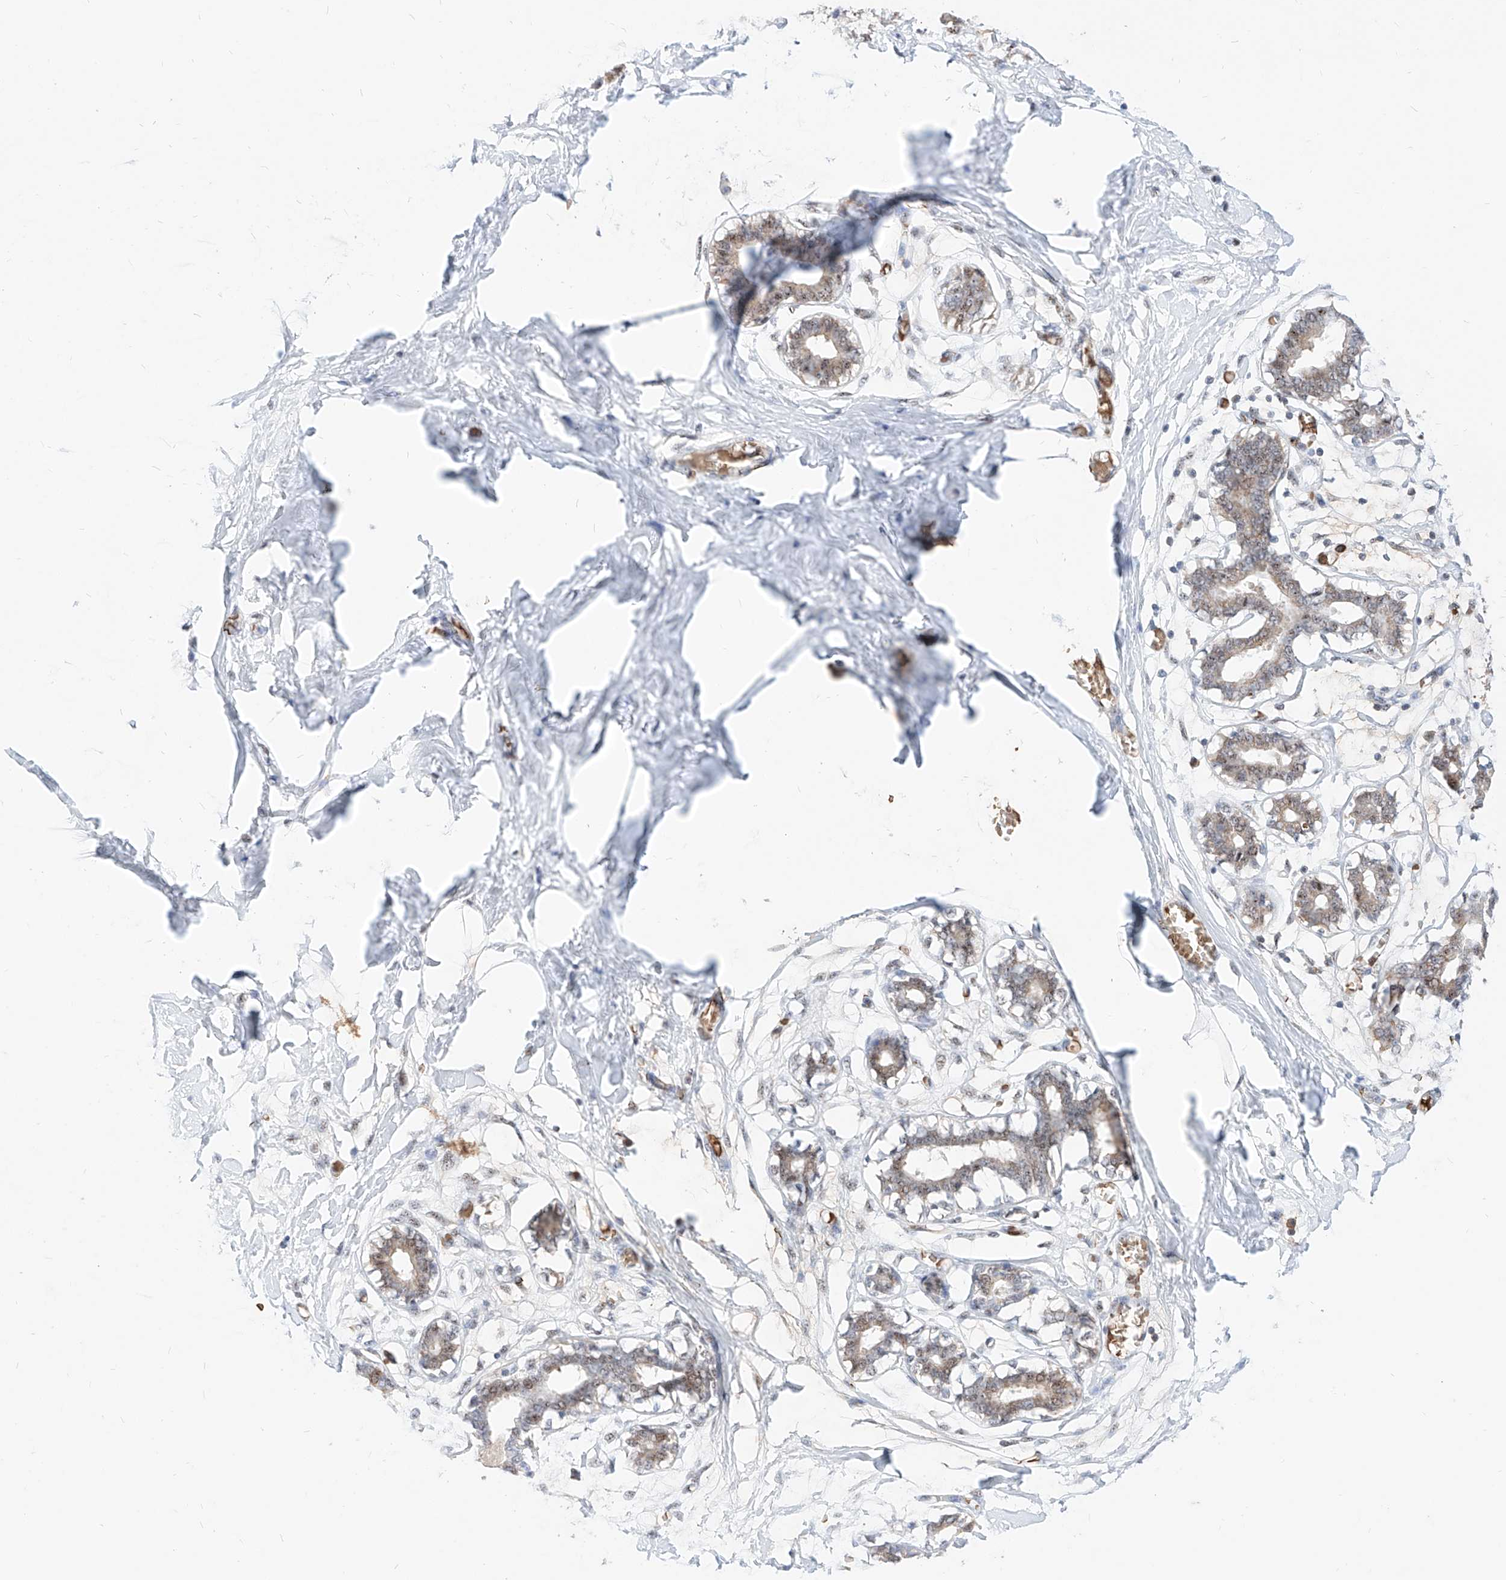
{"staining": {"intensity": "moderate", "quantity": ">75%", "location": "nuclear"}, "tissue": "breast", "cell_type": "Adipocytes", "image_type": "normal", "snomed": [{"axis": "morphology", "description": "Normal tissue, NOS"}, {"axis": "topography", "description": "Breast"}], "caption": "Brown immunohistochemical staining in normal human breast shows moderate nuclear staining in approximately >75% of adipocytes.", "gene": "ZFP42", "patient": {"sex": "female", "age": 27}}